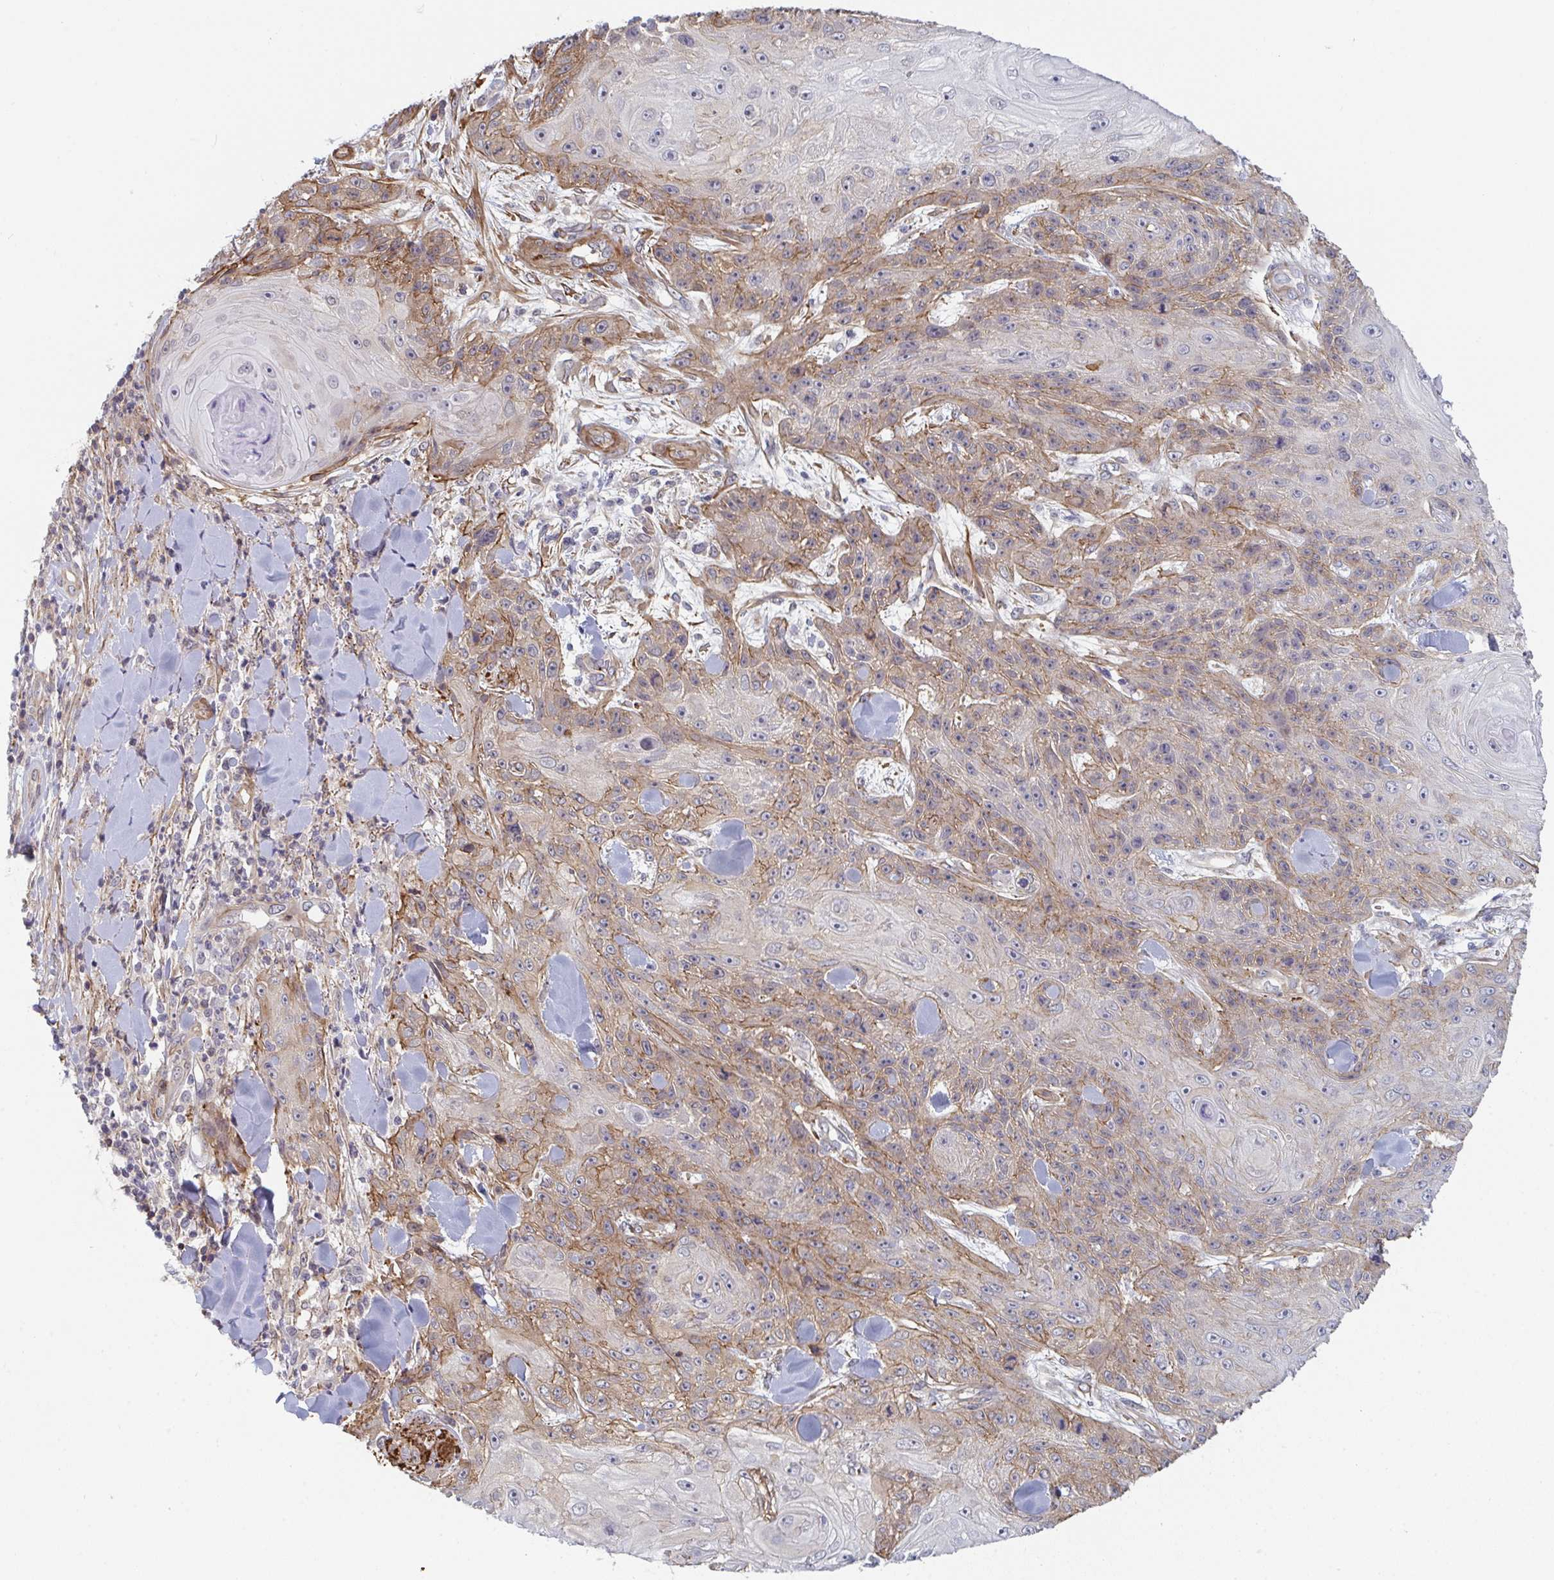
{"staining": {"intensity": "moderate", "quantity": "25%-75%", "location": "cytoplasmic/membranous"}, "tissue": "skin cancer", "cell_type": "Tumor cells", "image_type": "cancer", "snomed": [{"axis": "morphology", "description": "Squamous cell carcinoma, NOS"}, {"axis": "topography", "description": "Skin"}], "caption": "Skin cancer (squamous cell carcinoma) stained with IHC exhibits moderate cytoplasmic/membranous staining in approximately 25%-75% of tumor cells.", "gene": "NEURL4", "patient": {"sex": "male", "age": 88}}